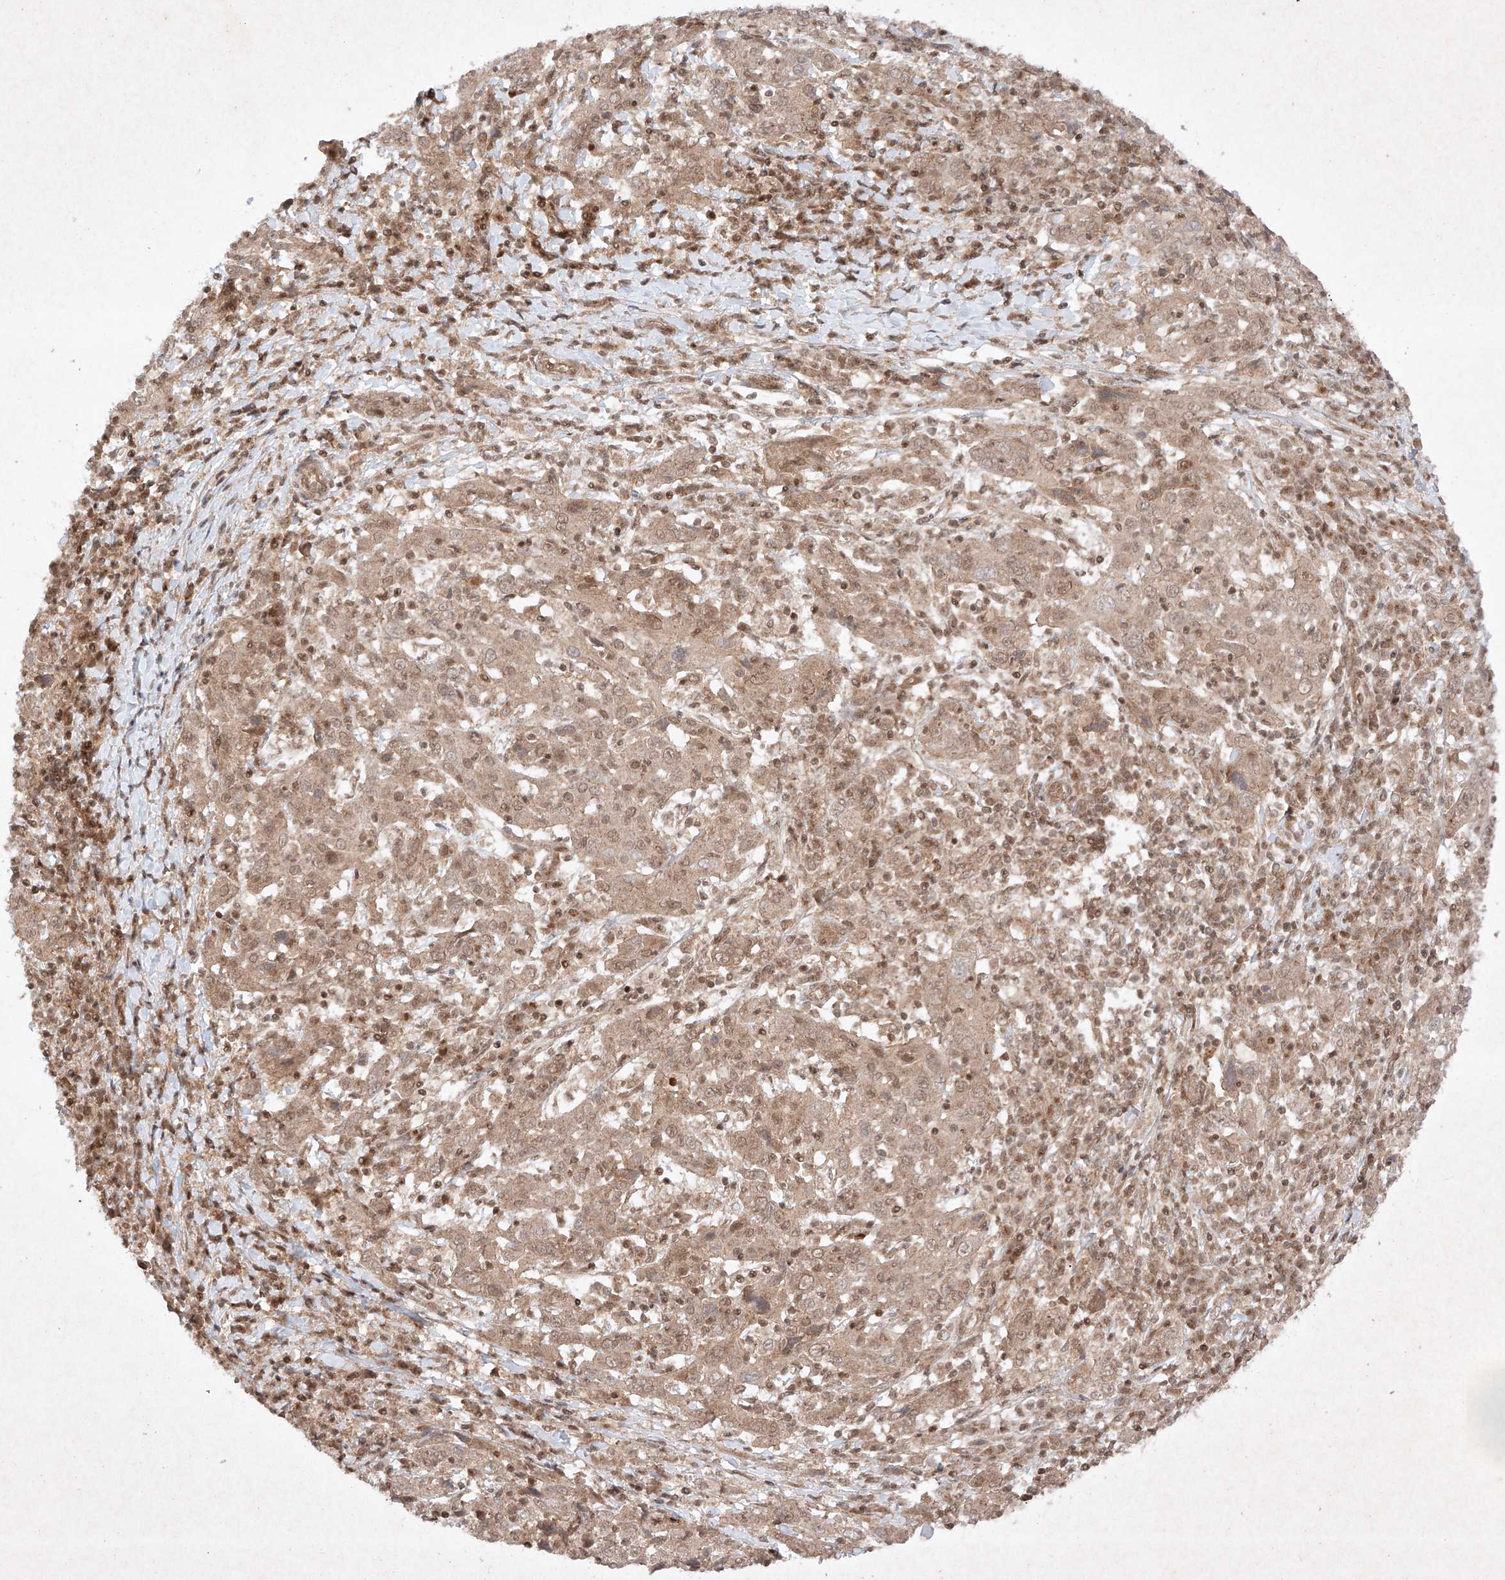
{"staining": {"intensity": "moderate", "quantity": "25%-75%", "location": "nuclear"}, "tissue": "cervical cancer", "cell_type": "Tumor cells", "image_type": "cancer", "snomed": [{"axis": "morphology", "description": "Squamous cell carcinoma, NOS"}, {"axis": "topography", "description": "Cervix"}], "caption": "About 25%-75% of tumor cells in cervical cancer (squamous cell carcinoma) display moderate nuclear protein positivity as visualized by brown immunohistochemical staining.", "gene": "RNF31", "patient": {"sex": "female", "age": 46}}